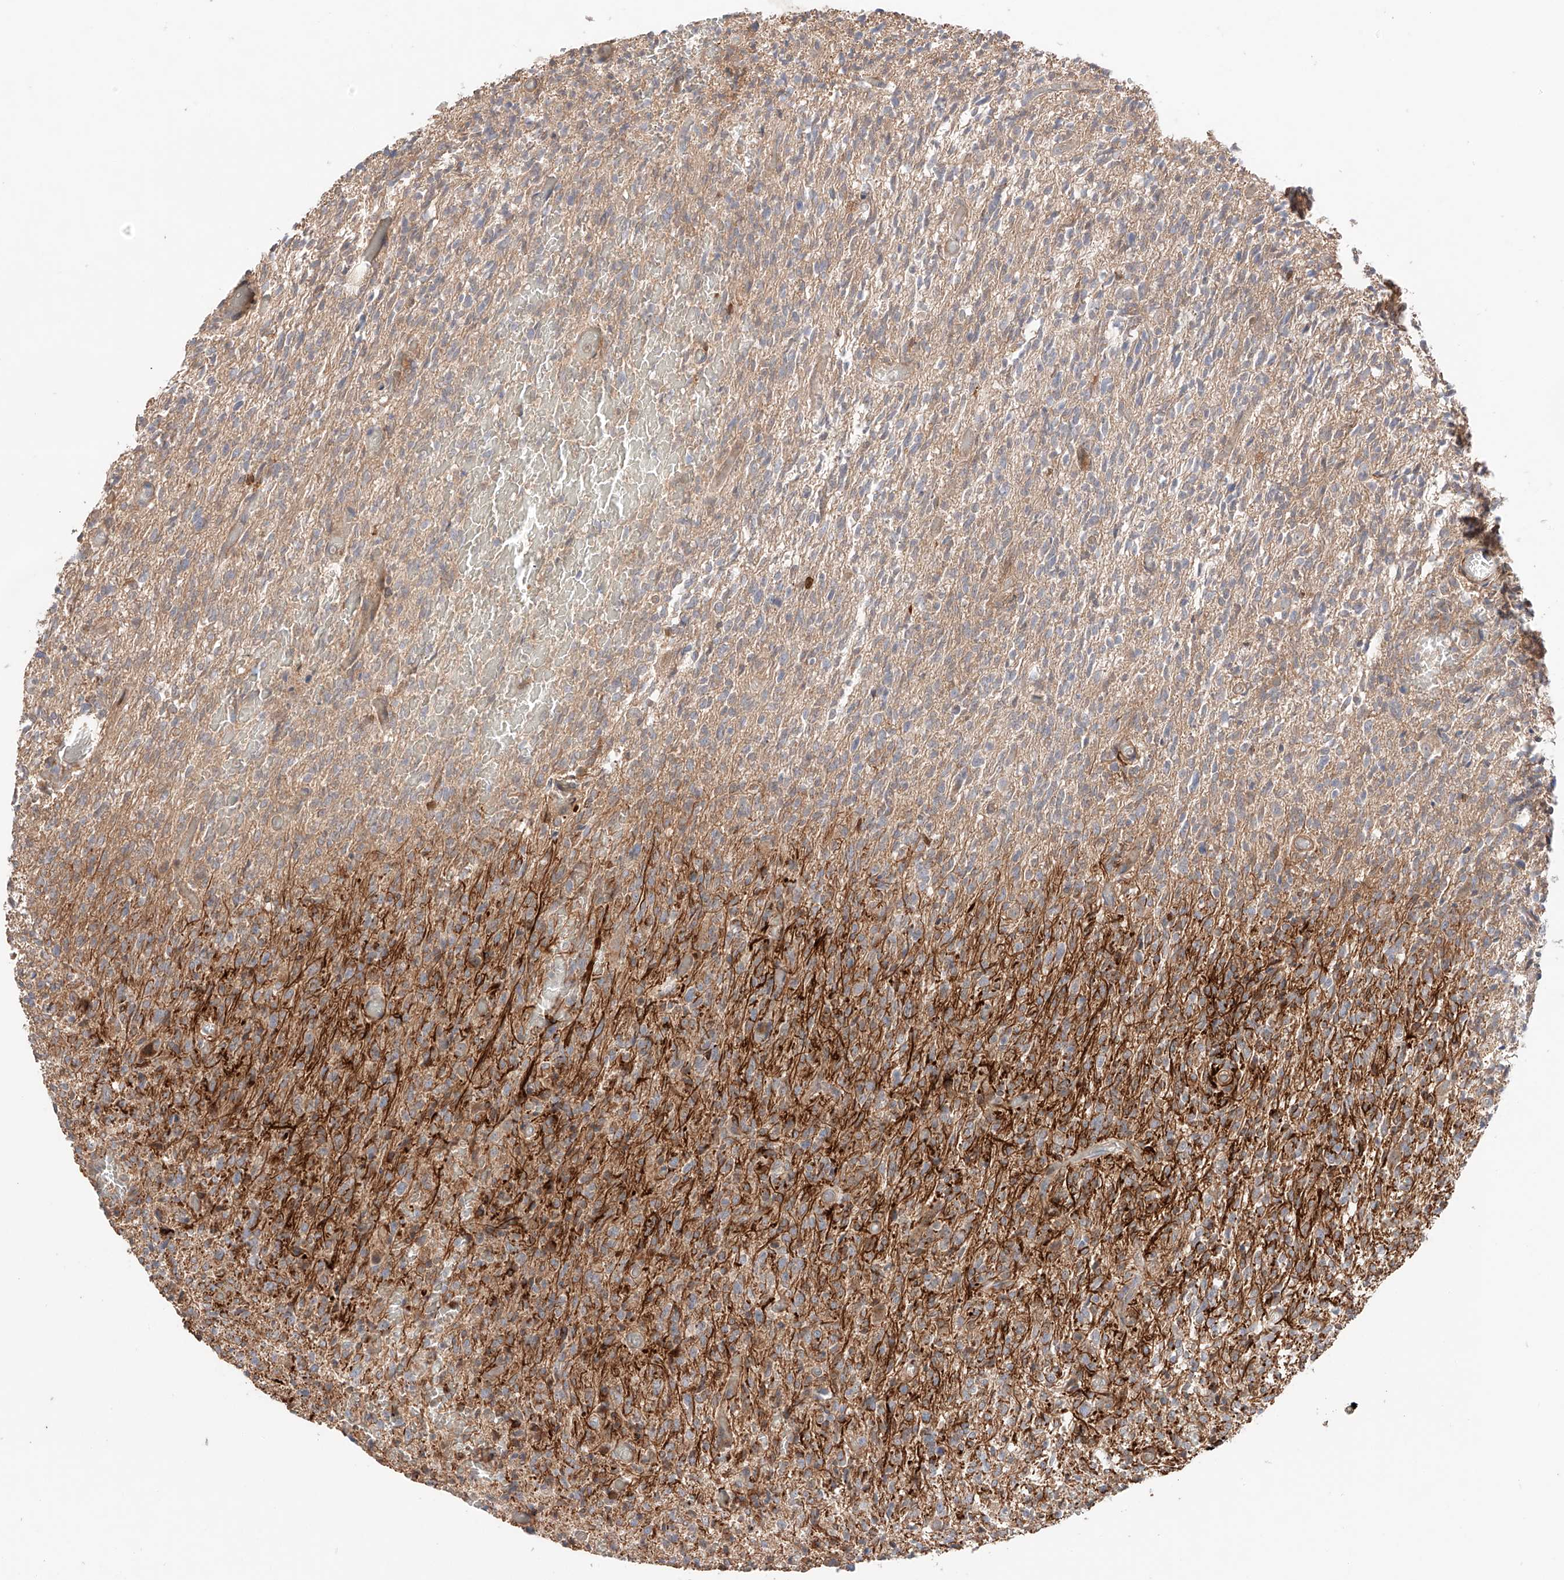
{"staining": {"intensity": "weak", "quantity": "<25%", "location": "cytoplasmic/membranous"}, "tissue": "glioma", "cell_type": "Tumor cells", "image_type": "cancer", "snomed": [{"axis": "morphology", "description": "Glioma, malignant, High grade"}, {"axis": "topography", "description": "Brain"}], "caption": "High power microscopy image of an immunohistochemistry (IHC) image of glioma, revealing no significant staining in tumor cells.", "gene": "IGSF22", "patient": {"sex": "female", "age": 57}}